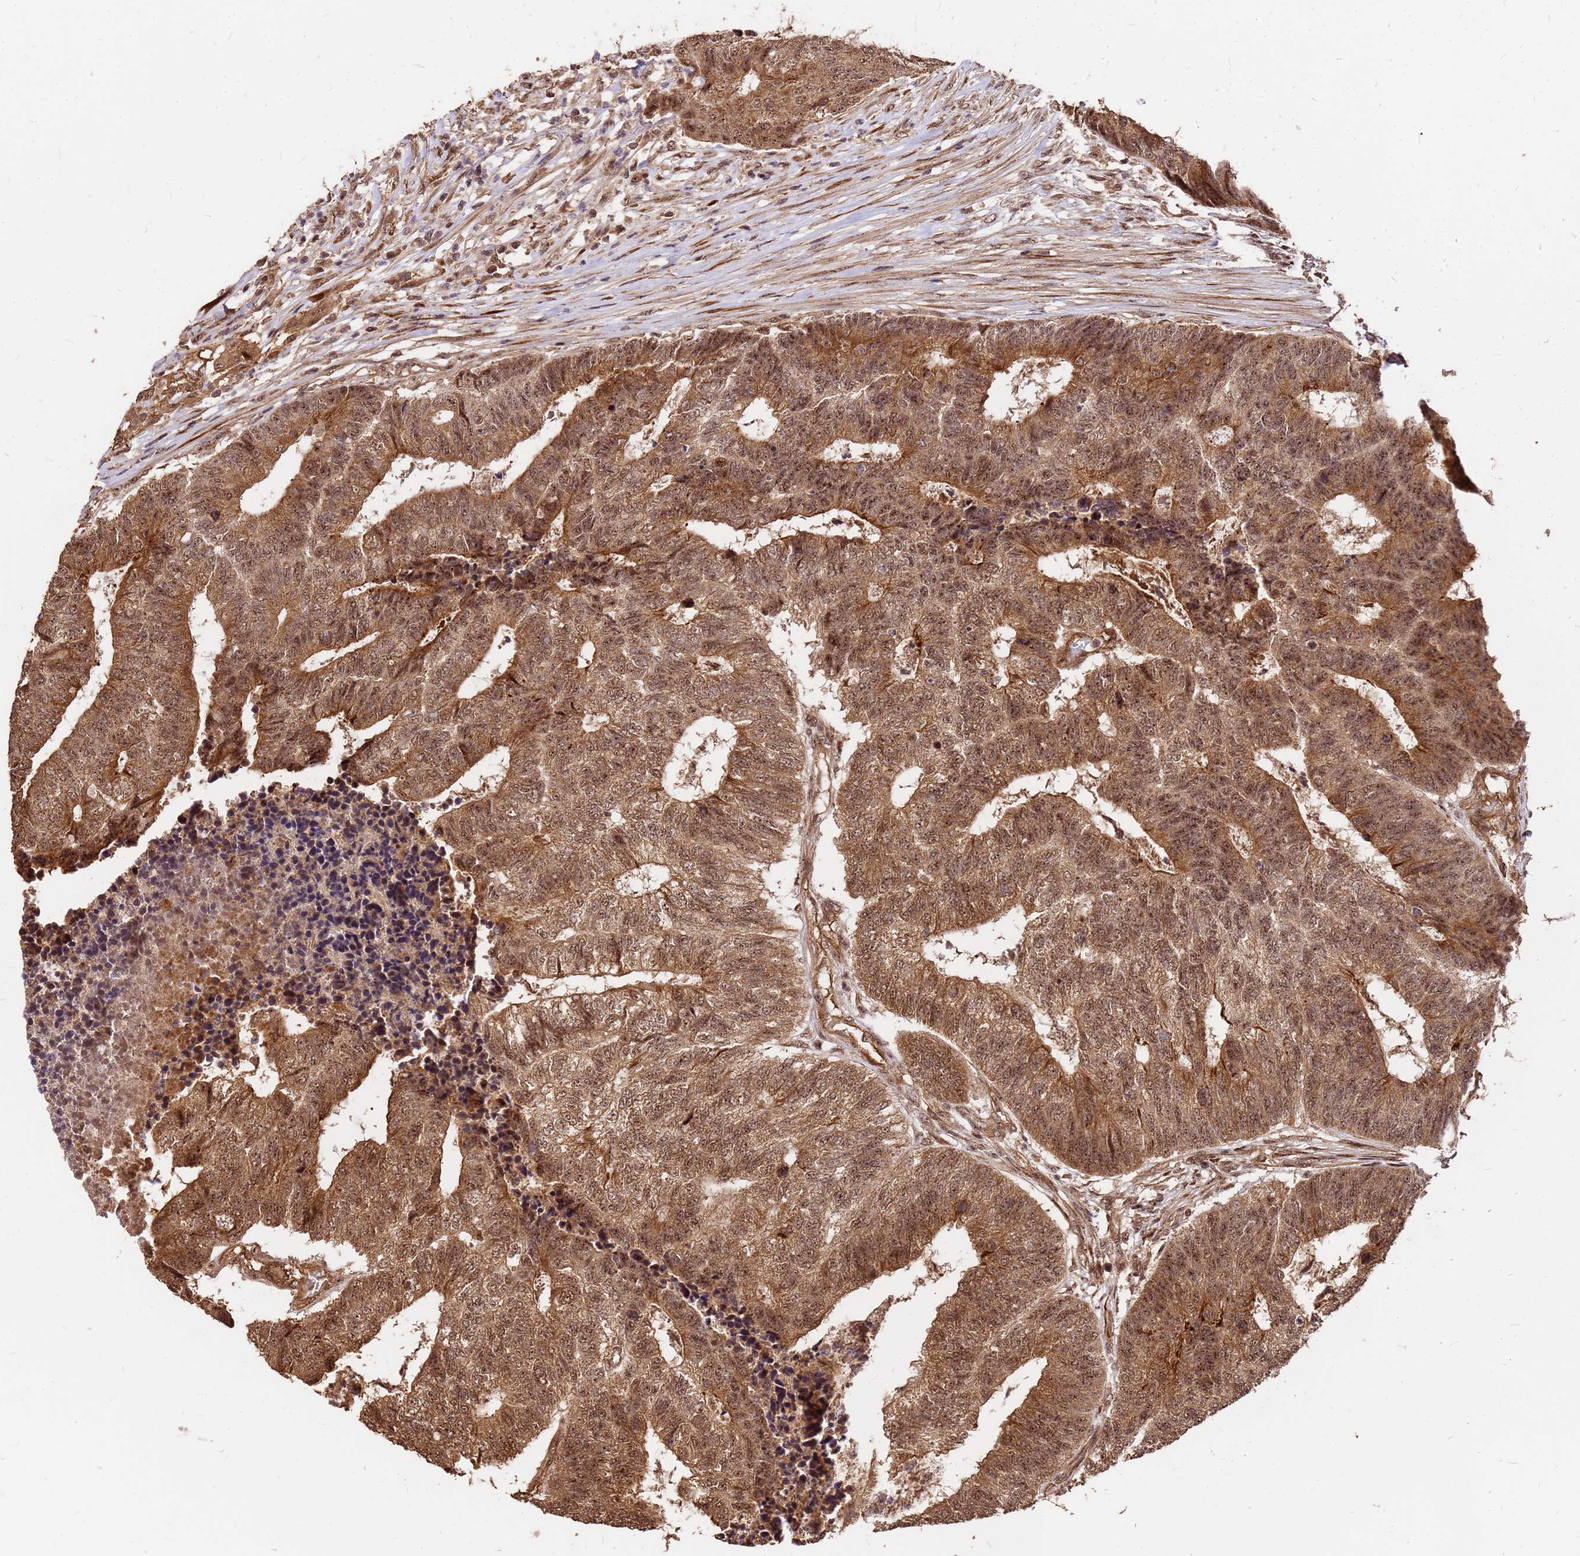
{"staining": {"intensity": "moderate", "quantity": ">75%", "location": "cytoplasmic/membranous,nuclear"}, "tissue": "colorectal cancer", "cell_type": "Tumor cells", "image_type": "cancer", "snomed": [{"axis": "morphology", "description": "Adenocarcinoma, NOS"}, {"axis": "topography", "description": "Colon"}], "caption": "There is medium levels of moderate cytoplasmic/membranous and nuclear positivity in tumor cells of colorectal adenocarcinoma, as demonstrated by immunohistochemical staining (brown color).", "gene": "GPATCH8", "patient": {"sex": "female", "age": 67}}